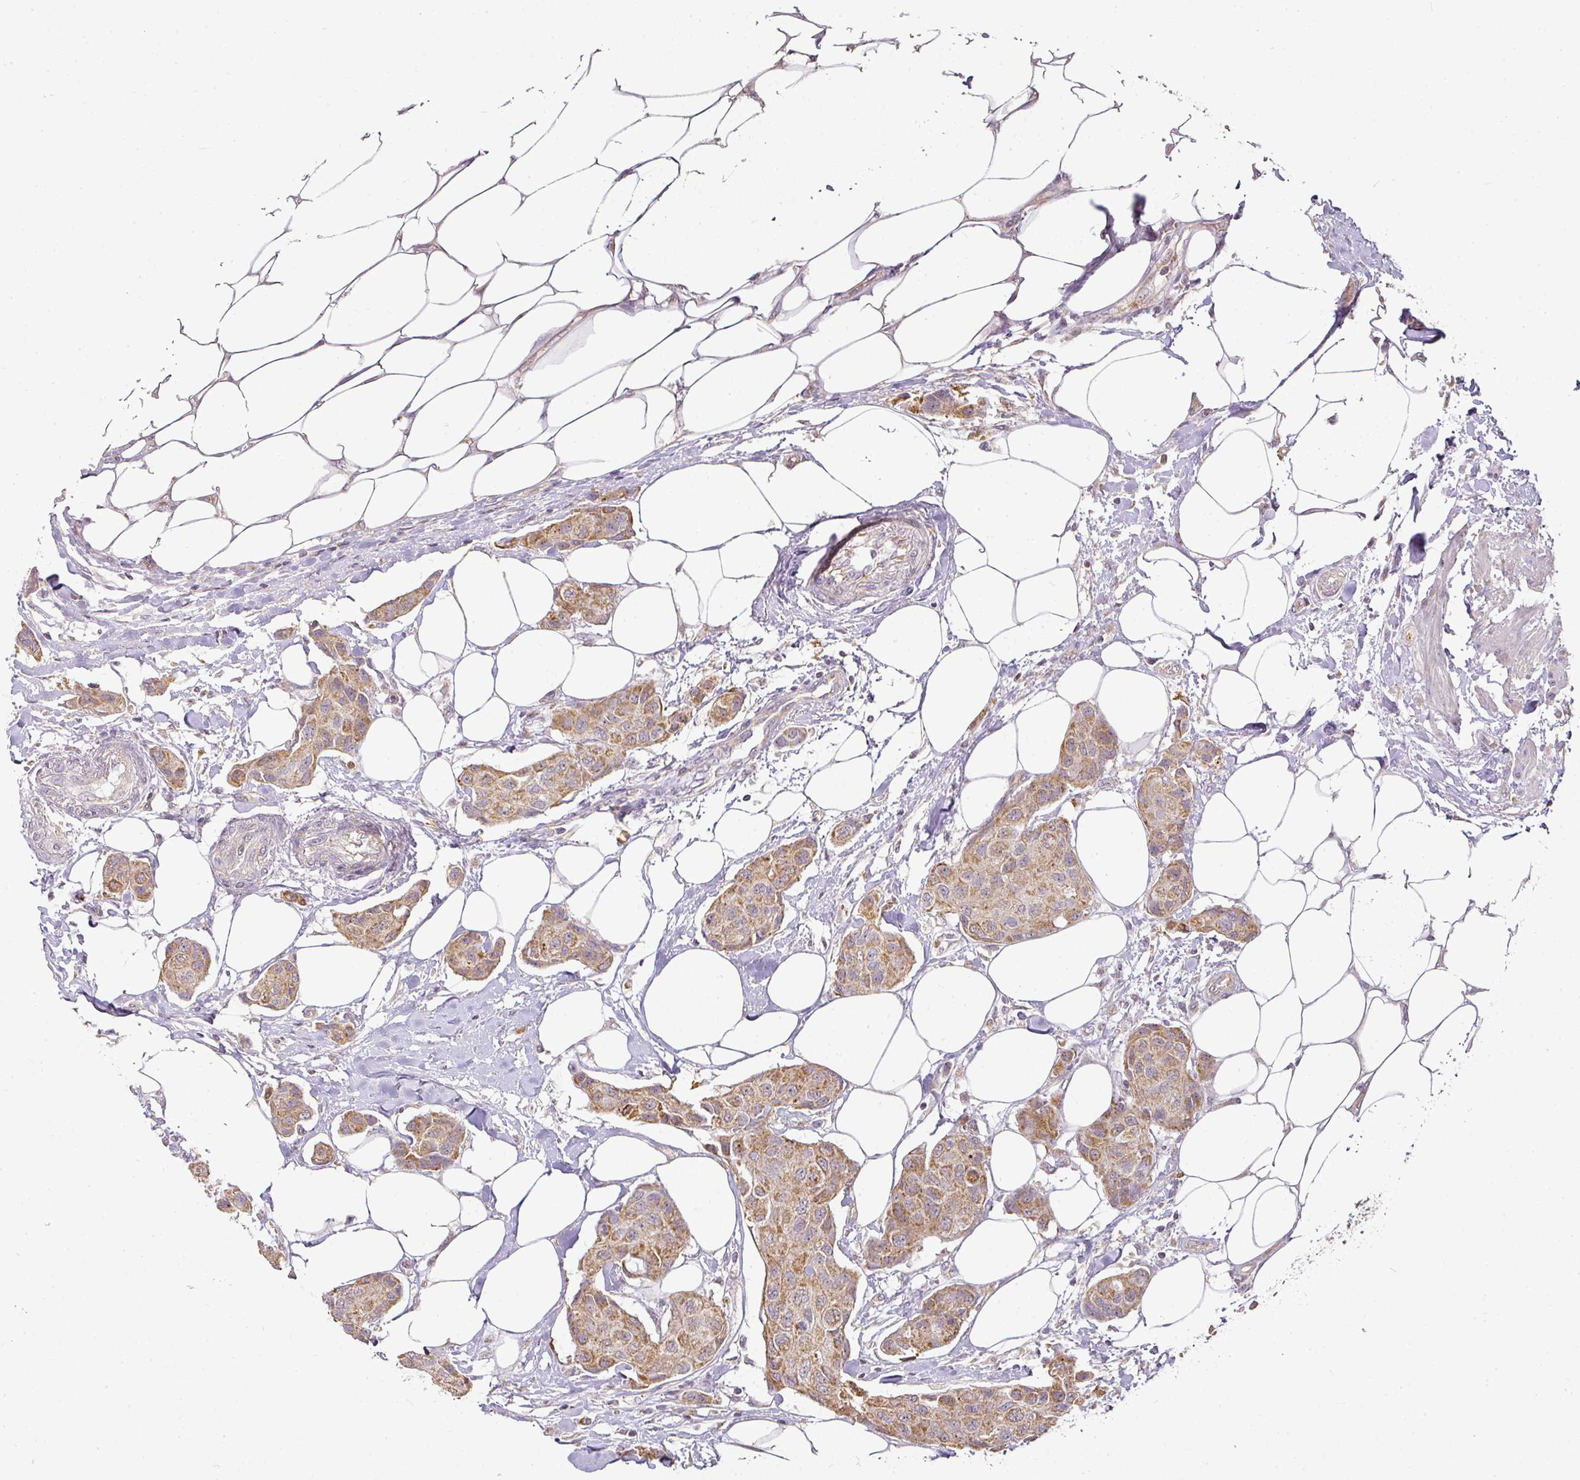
{"staining": {"intensity": "moderate", "quantity": ">75%", "location": "cytoplasmic/membranous"}, "tissue": "breast cancer", "cell_type": "Tumor cells", "image_type": "cancer", "snomed": [{"axis": "morphology", "description": "Duct carcinoma"}, {"axis": "topography", "description": "Breast"}, {"axis": "topography", "description": "Lymph node"}], "caption": "Tumor cells exhibit medium levels of moderate cytoplasmic/membranous expression in about >75% of cells in human breast cancer. (Stains: DAB in brown, nuclei in blue, Microscopy: brightfield microscopy at high magnification).", "gene": "MYOM2", "patient": {"sex": "female", "age": 80}}